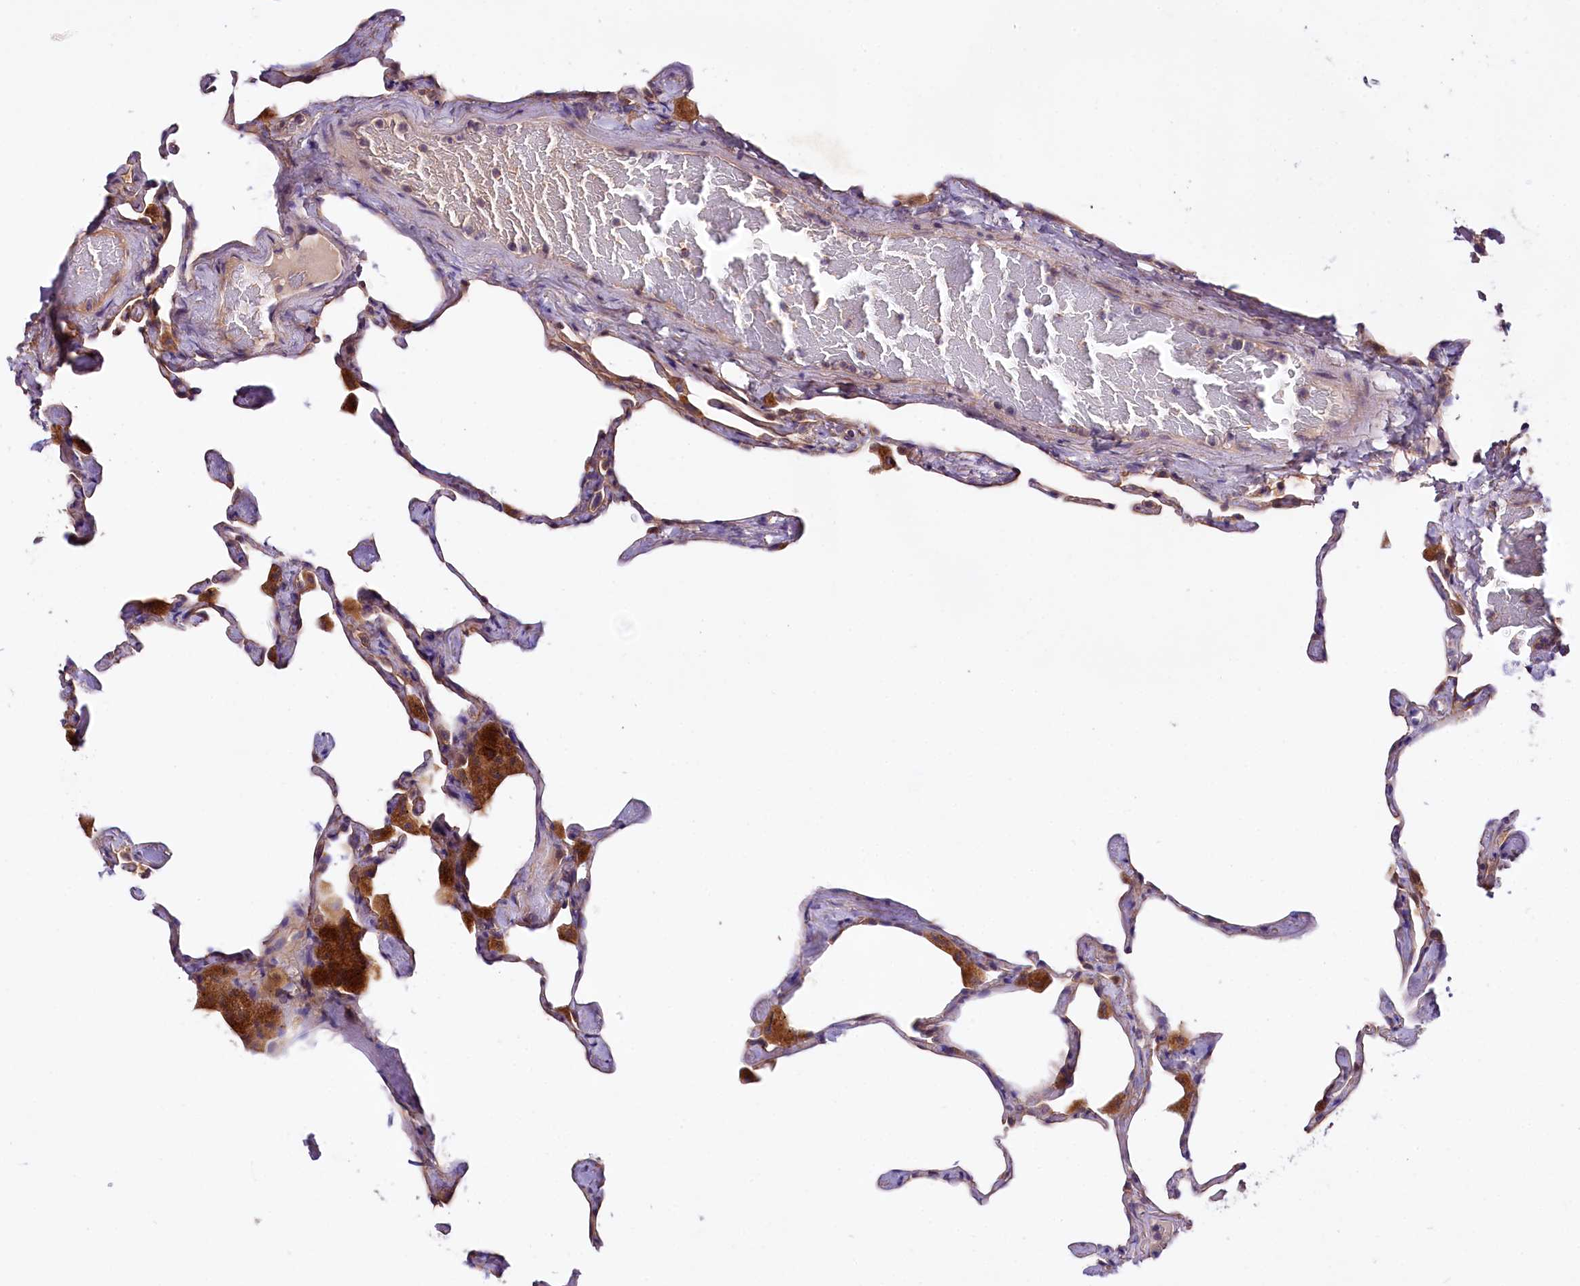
{"staining": {"intensity": "weak", "quantity": "25%-75%", "location": "cytoplasmic/membranous"}, "tissue": "lung", "cell_type": "Alveolar cells", "image_type": "normal", "snomed": [{"axis": "morphology", "description": "Normal tissue, NOS"}, {"axis": "topography", "description": "Lung"}], "caption": "Immunohistochemistry photomicrograph of unremarkable lung: lung stained using immunohistochemistry demonstrates low levels of weak protein expression localized specifically in the cytoplasmic/membranous of alveolar cells, appearing as a cytoplasmic/membranous brown color.", "gene": "ZNF45", "patient": {"sex": "male", "age": 65}}